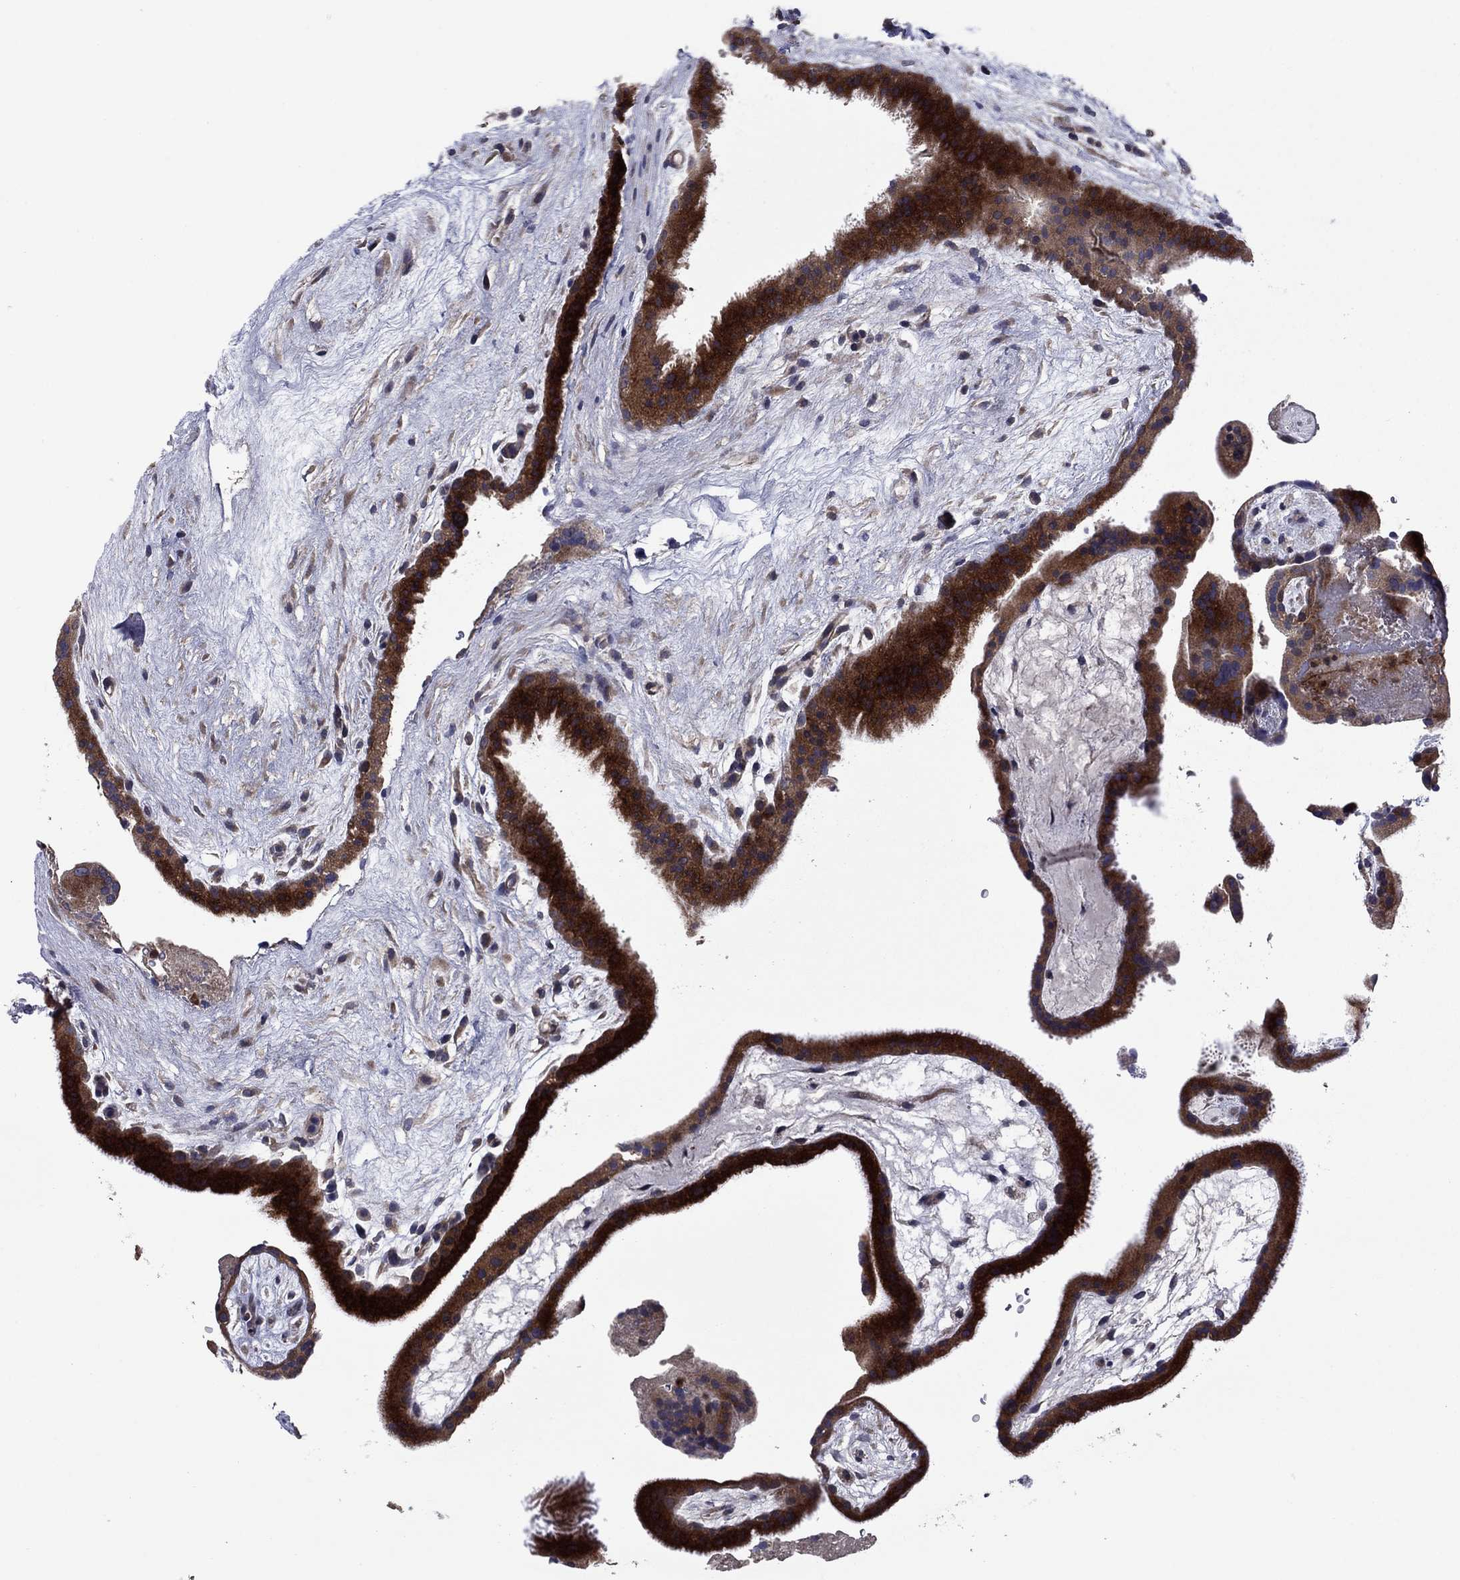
{"staining": {"intensity": "negative", "quantity": "none", "location": "none"}, "tissue": "placenta", "cell_type": "Decidual cells", "image_type": "normal", "snomed": [{"axis": "morphology", "description": "Normal tissue, NOS"}, {"axis": "topography", "description": "Placenta"}], "caption": "This is a image of IHC staining of benign placenta, which shows no positivity in decidual cells.", "gene": "MSRB1", "patient": {"sex": "female", "age": 19}}